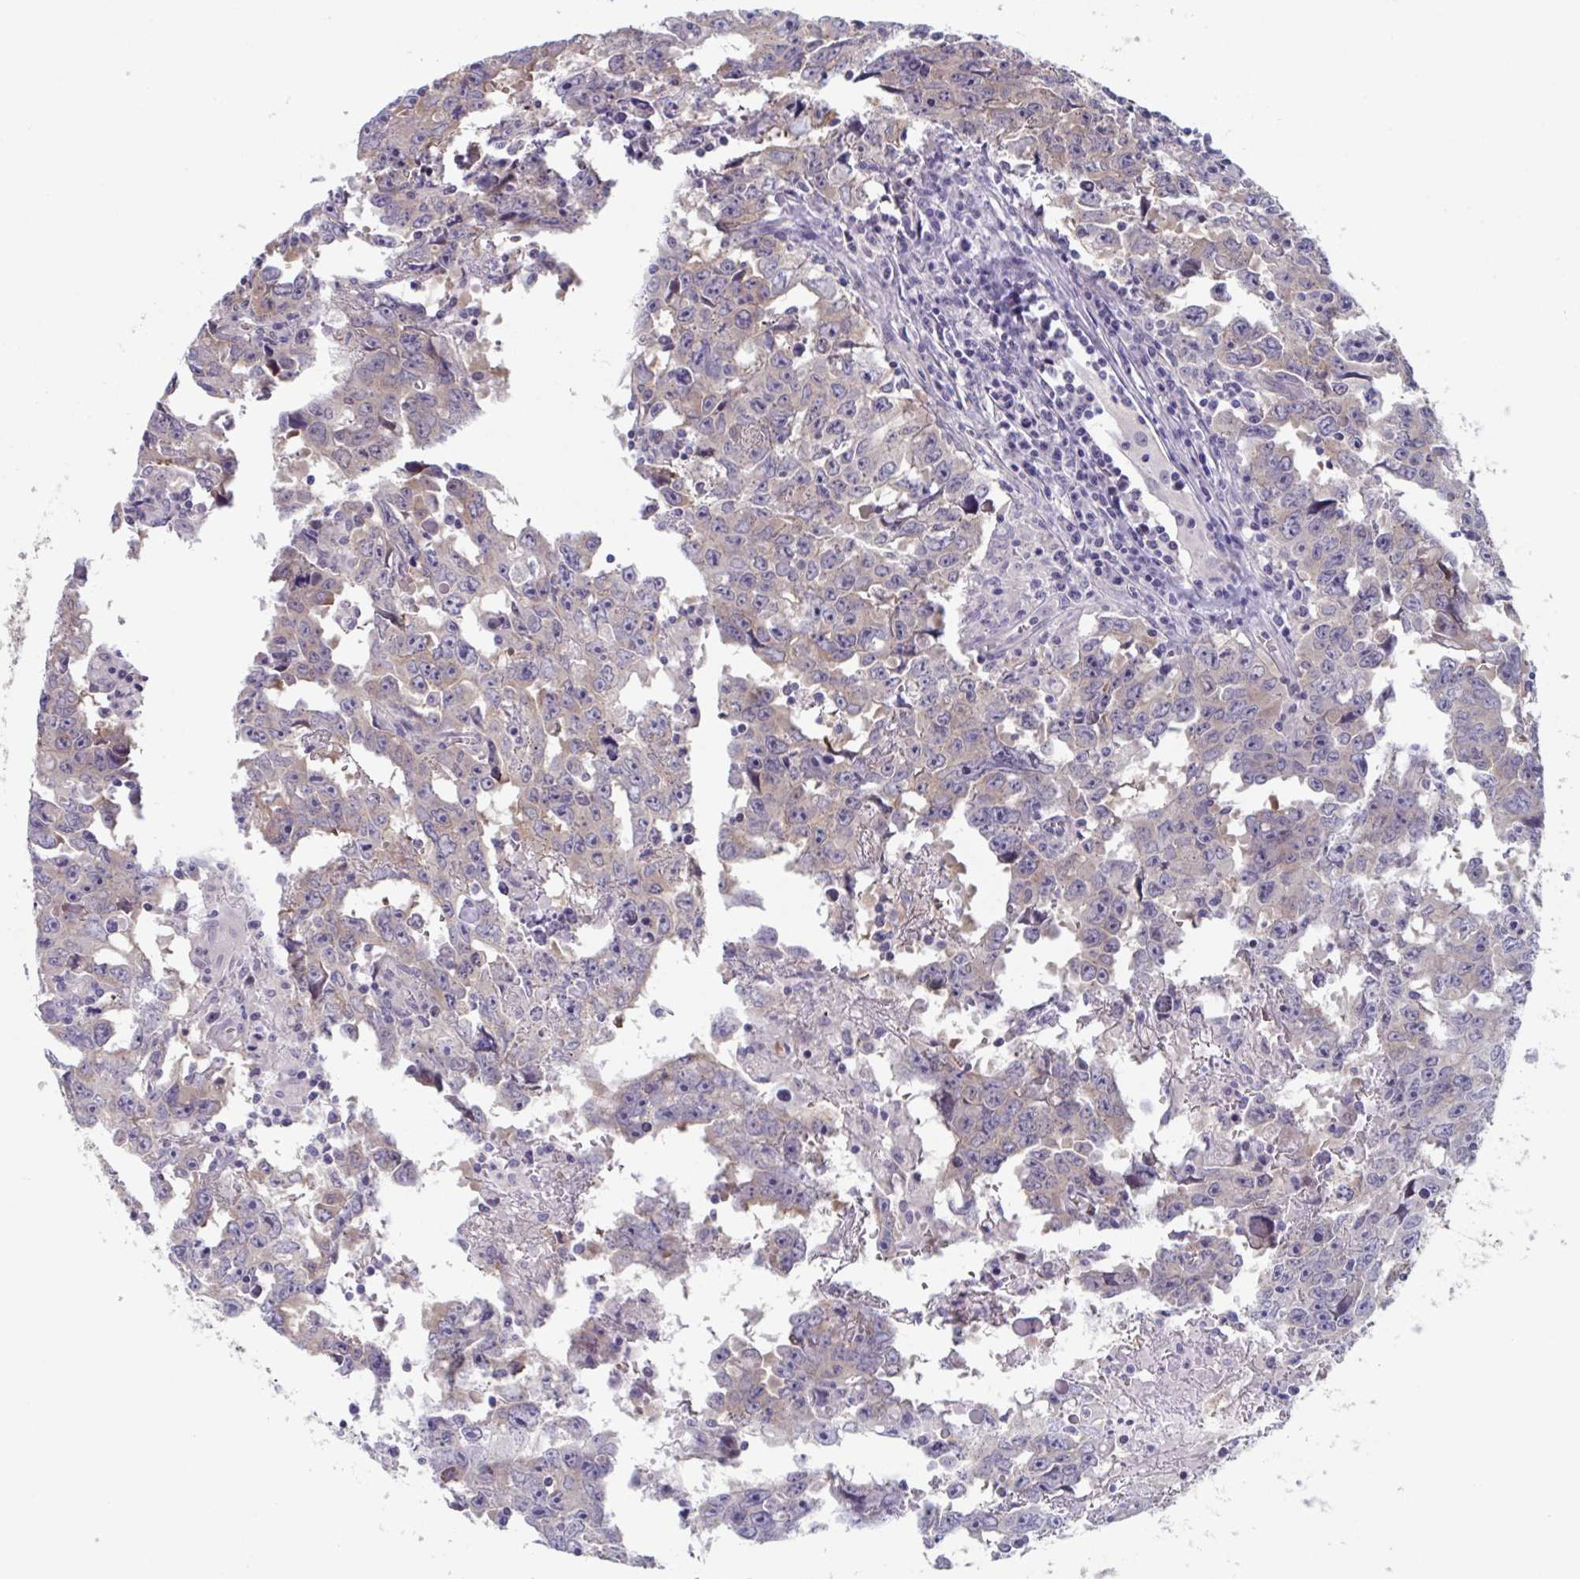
{"staining": {"intensity": "weak", "quantity": "<25%", "location": "cytoplasmic/membranous"}, "tissue": "testis cancer", "cell_type": "Tumor cells", "image_type": "cancer", "snomed": [{"axis": "morphology", "description": "Carcinoma, Embryonal, NOS"}, {"axis": "topography", "description": "Testis"}], "caption": "This is an IHC image of human testis cancer (embryonal carcinoma). There is no staining in tumor cells.", "gene": "RIOK1", "patient": {"sex": "male", "age": 22}}